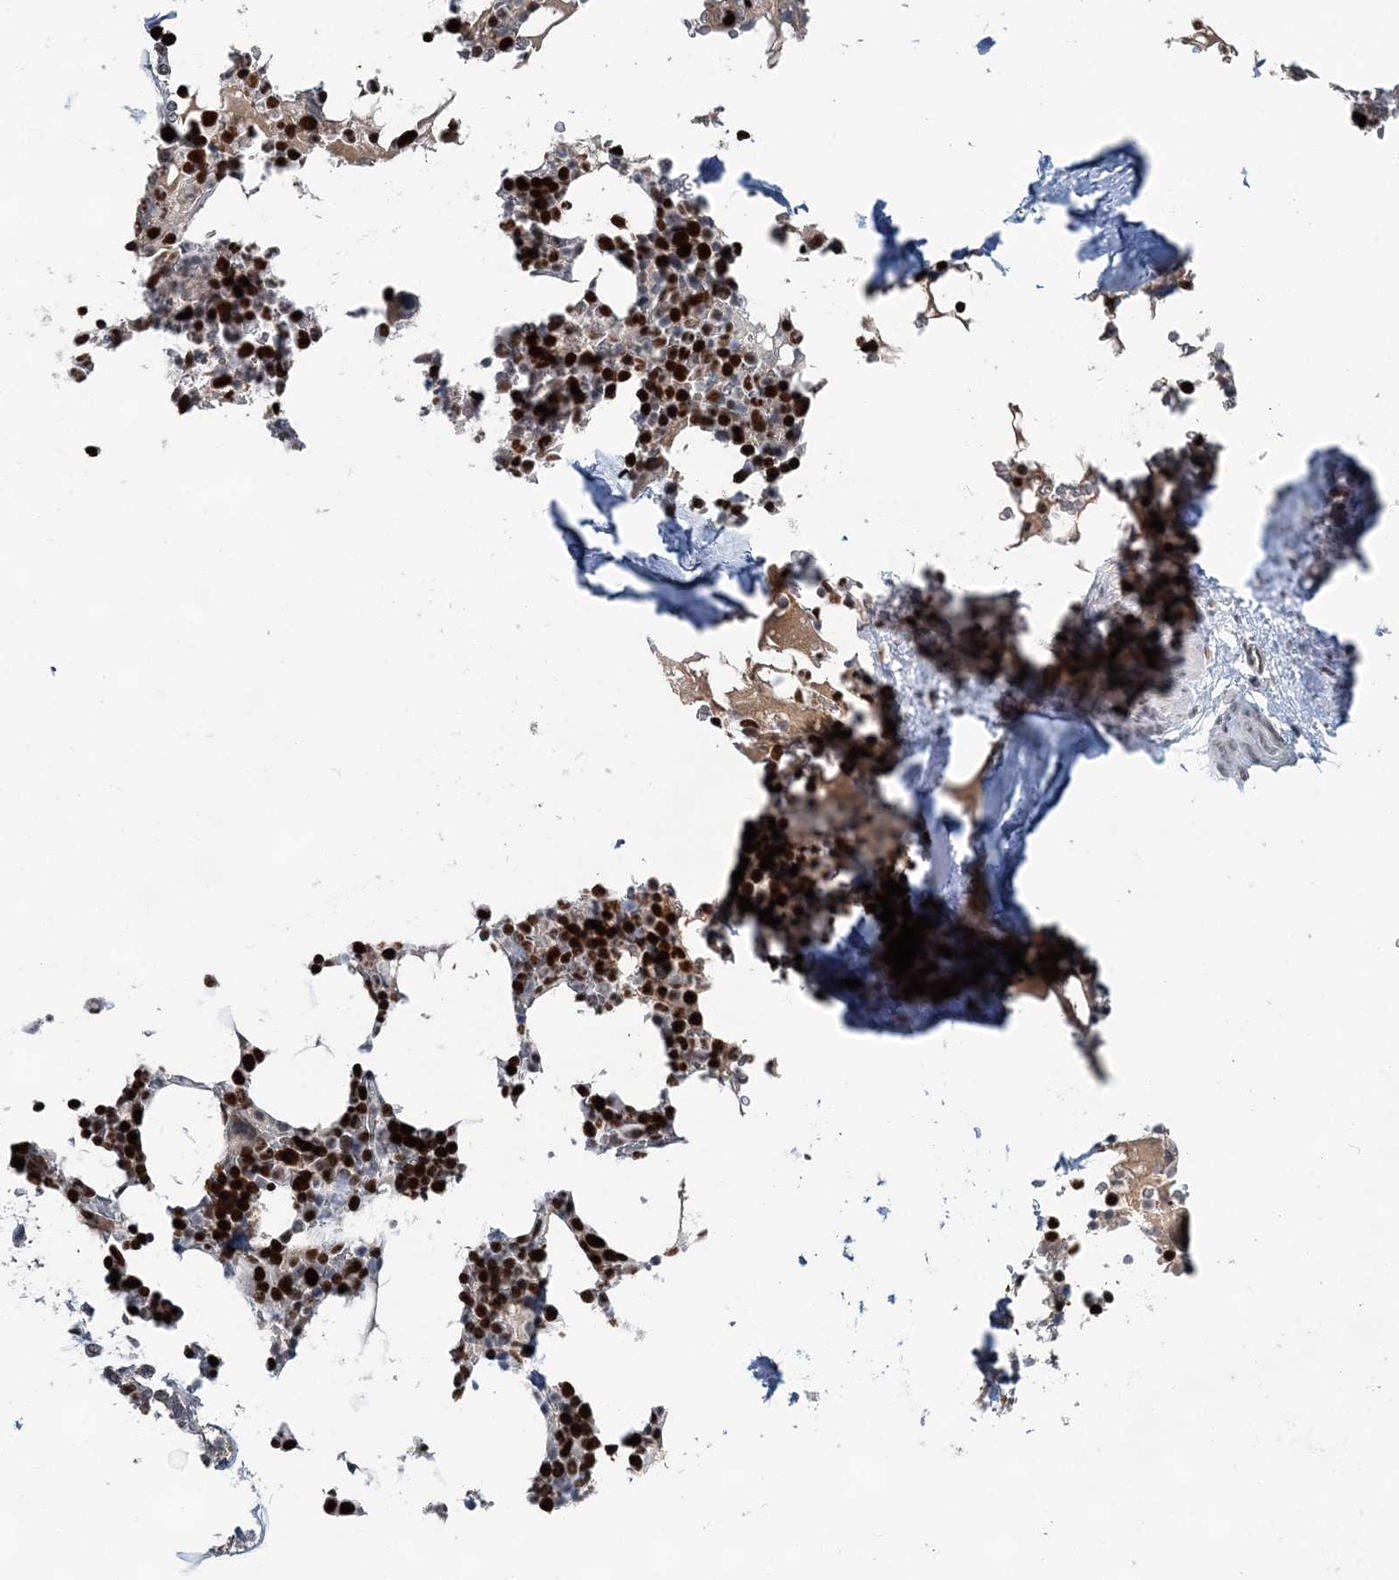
{"staining": {"intensity": "strong", "quantity": ">75%", "location": "nuclear"}, "tissue": "bone marrow", "cell_type": "Hematopoietic cells", "image_type": "normal", "snomed": [{"axis": "morphology", "description": "Normal tissue, NOS"}, {"axis": "topography", "description": "Bone marrow"}], "caption": "Immunohistochemistry (IHC) photomicrograph of benign bone marrow: bone marrow stained using immunohistochemistry (IHC) exhibits high levels of strong protein expression localized specifically in the nuclear of hematopoietic cells, appearing as a nuclear brown color.", "gene": "HAT1", "patient": {"sex": "male", "age": 58}}